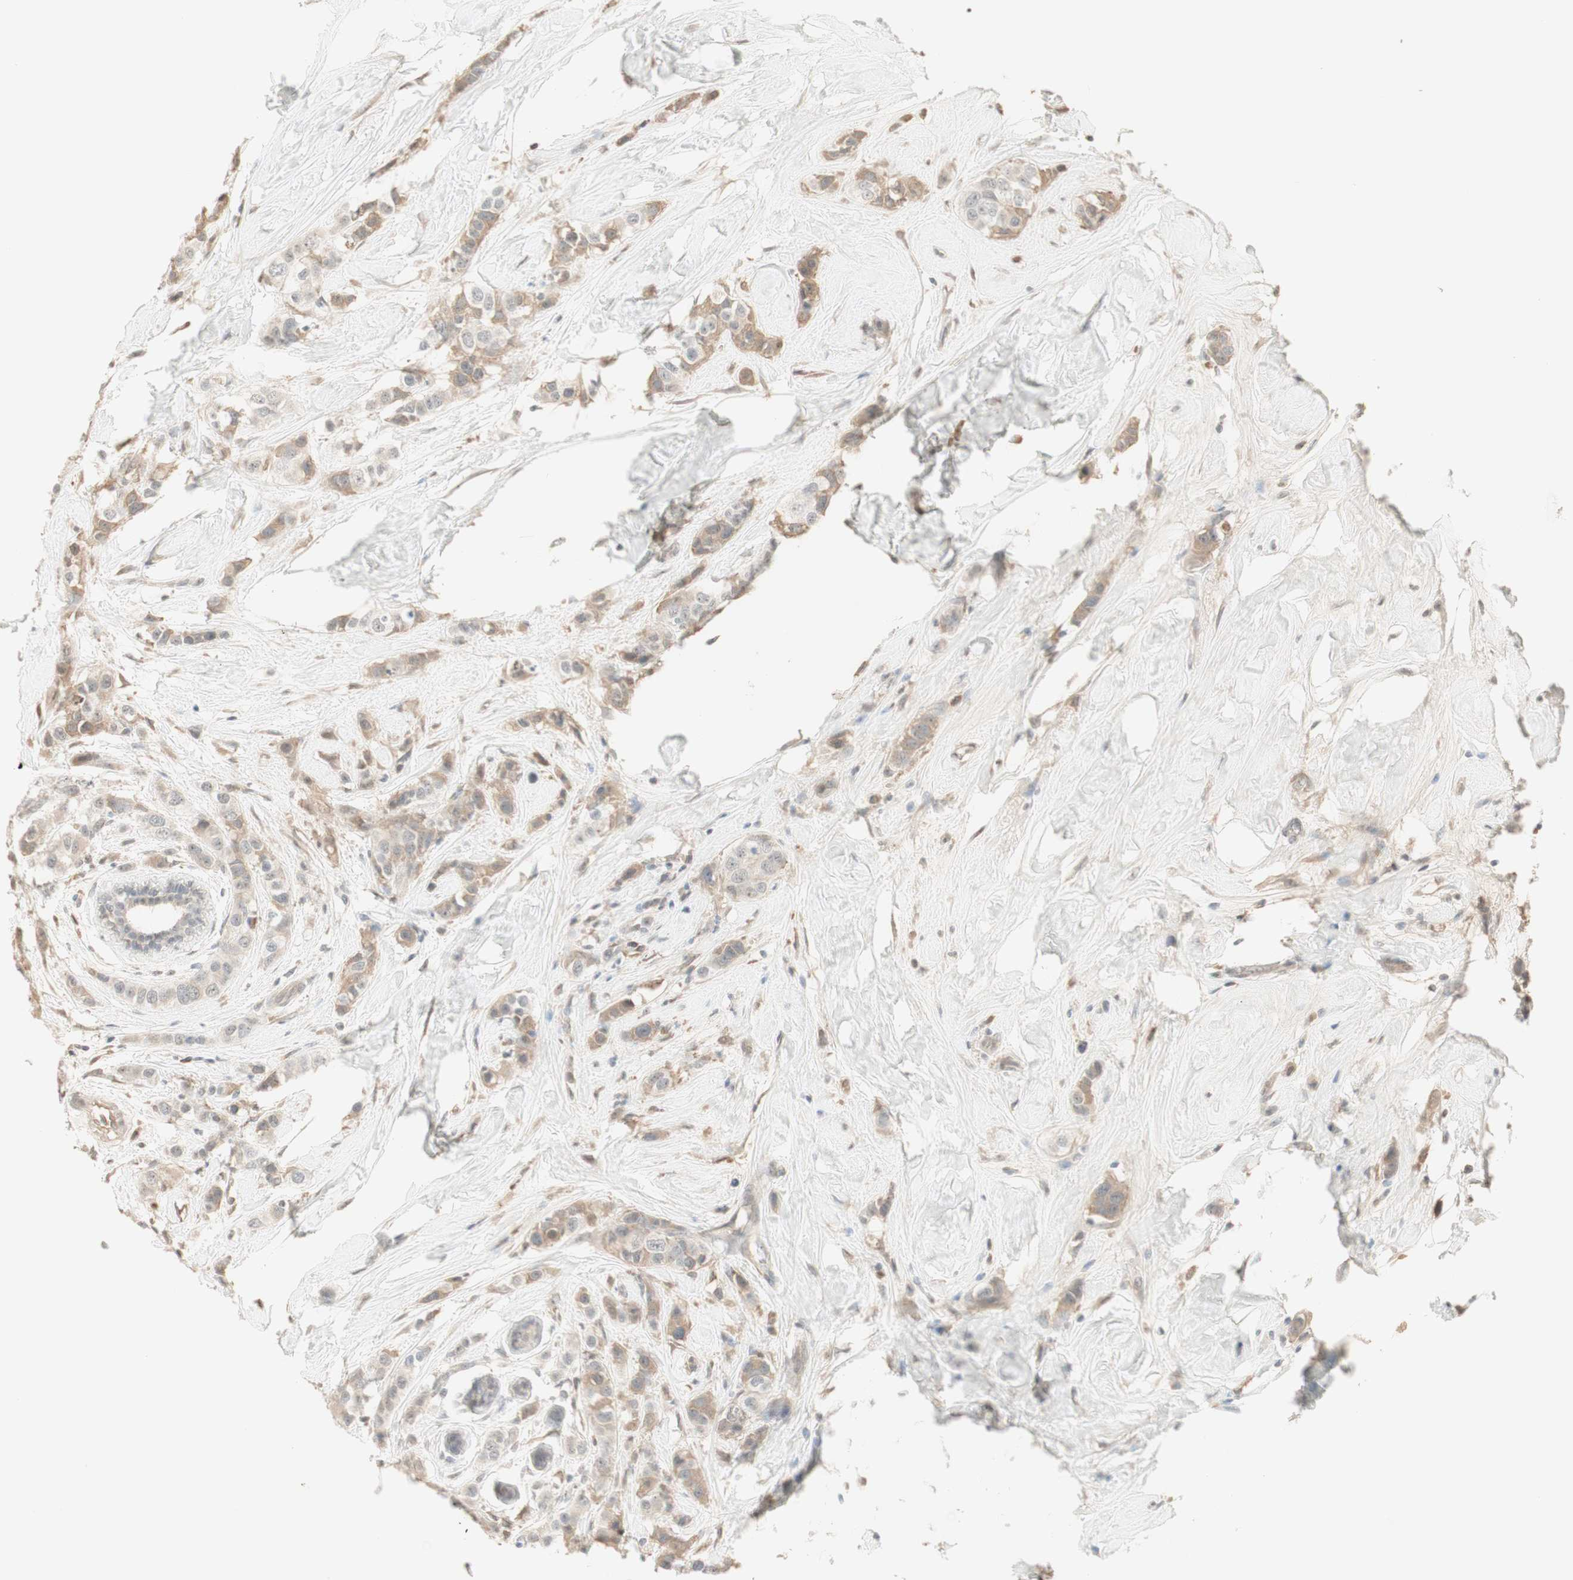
{"staining": {"intensity": "moderate", "quantity": ">75%", "location": "cytoplasmic/membranous"}, "tissue": "breast cancer", "cell_type": "Tumor cells", "image_type": "cancer", "snomed": [{"axis": "morphology", "description": "Normal tissue, NOS"}, {"axis": "morphology", "description": "Duct carcinoma"}, {"axis": "topography", "description": "Breast"}], "caption": "Brown immunohistochemical staining in human breast infiltrating ductal carcinoma demonstrates moderate cytoplasmic/membranous positivity in approximately >75% of tumor cells.", "gene": "PLCD4", "patient": {"sex": "female", "age": 50}}